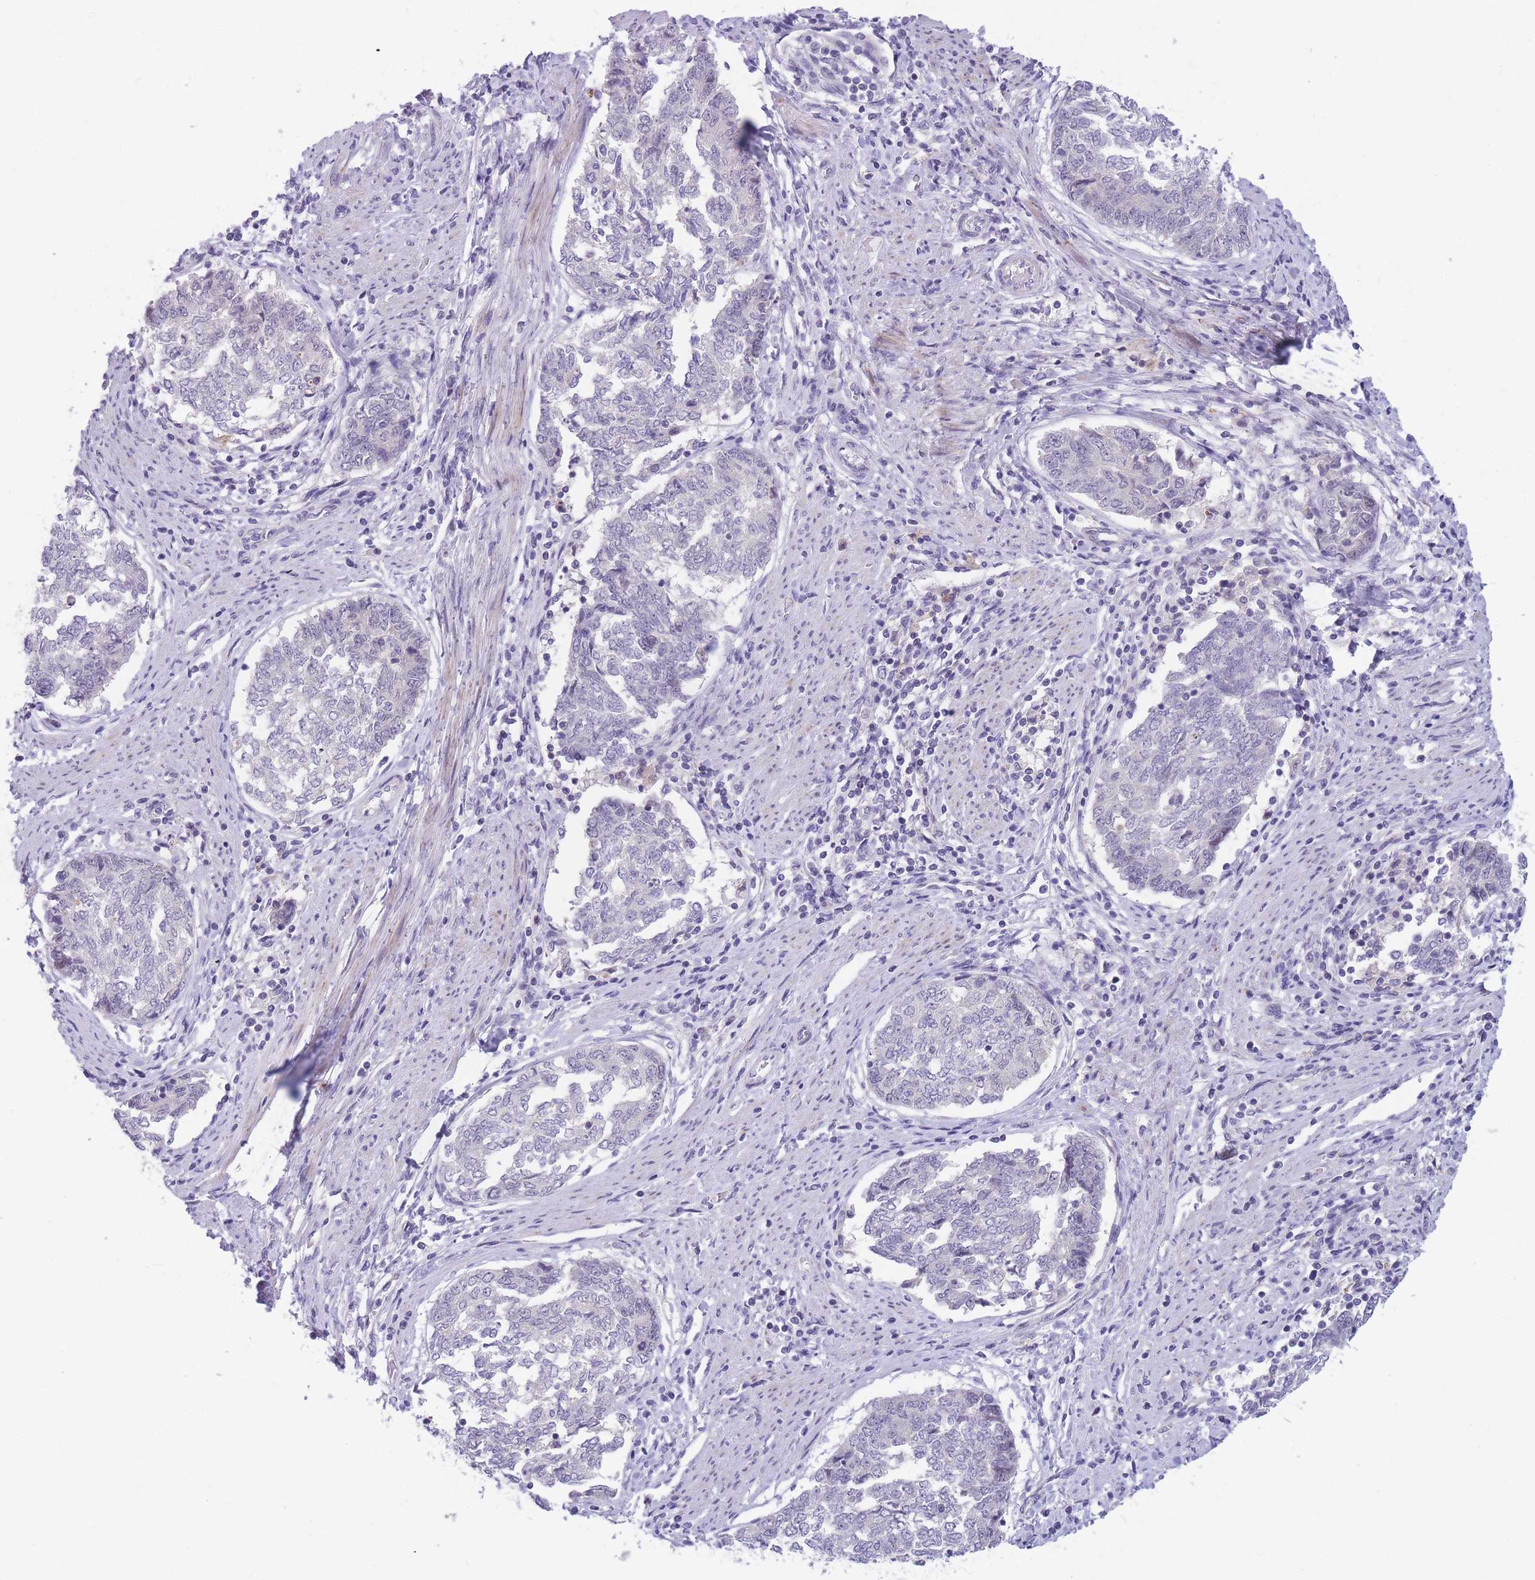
{"staining": {"intensity": "negative", "quantity": "none", "location": "none"}, "tissue": "endometrial cancer", "cell_type": "Tumor cells", "image_type": "cancer", "snomed": [{"axis": "morphology", "description": "Adenocarcinoma, NOS"}, {"axis": "topography", "description": "Endometrium"}], "caption": "A histopathology image of human endometrial cancer (adenocarcinoma) is negative for staining in tumor cells.", "gene": "DDX49", "patient": {"sex": "female", "age": 80}}